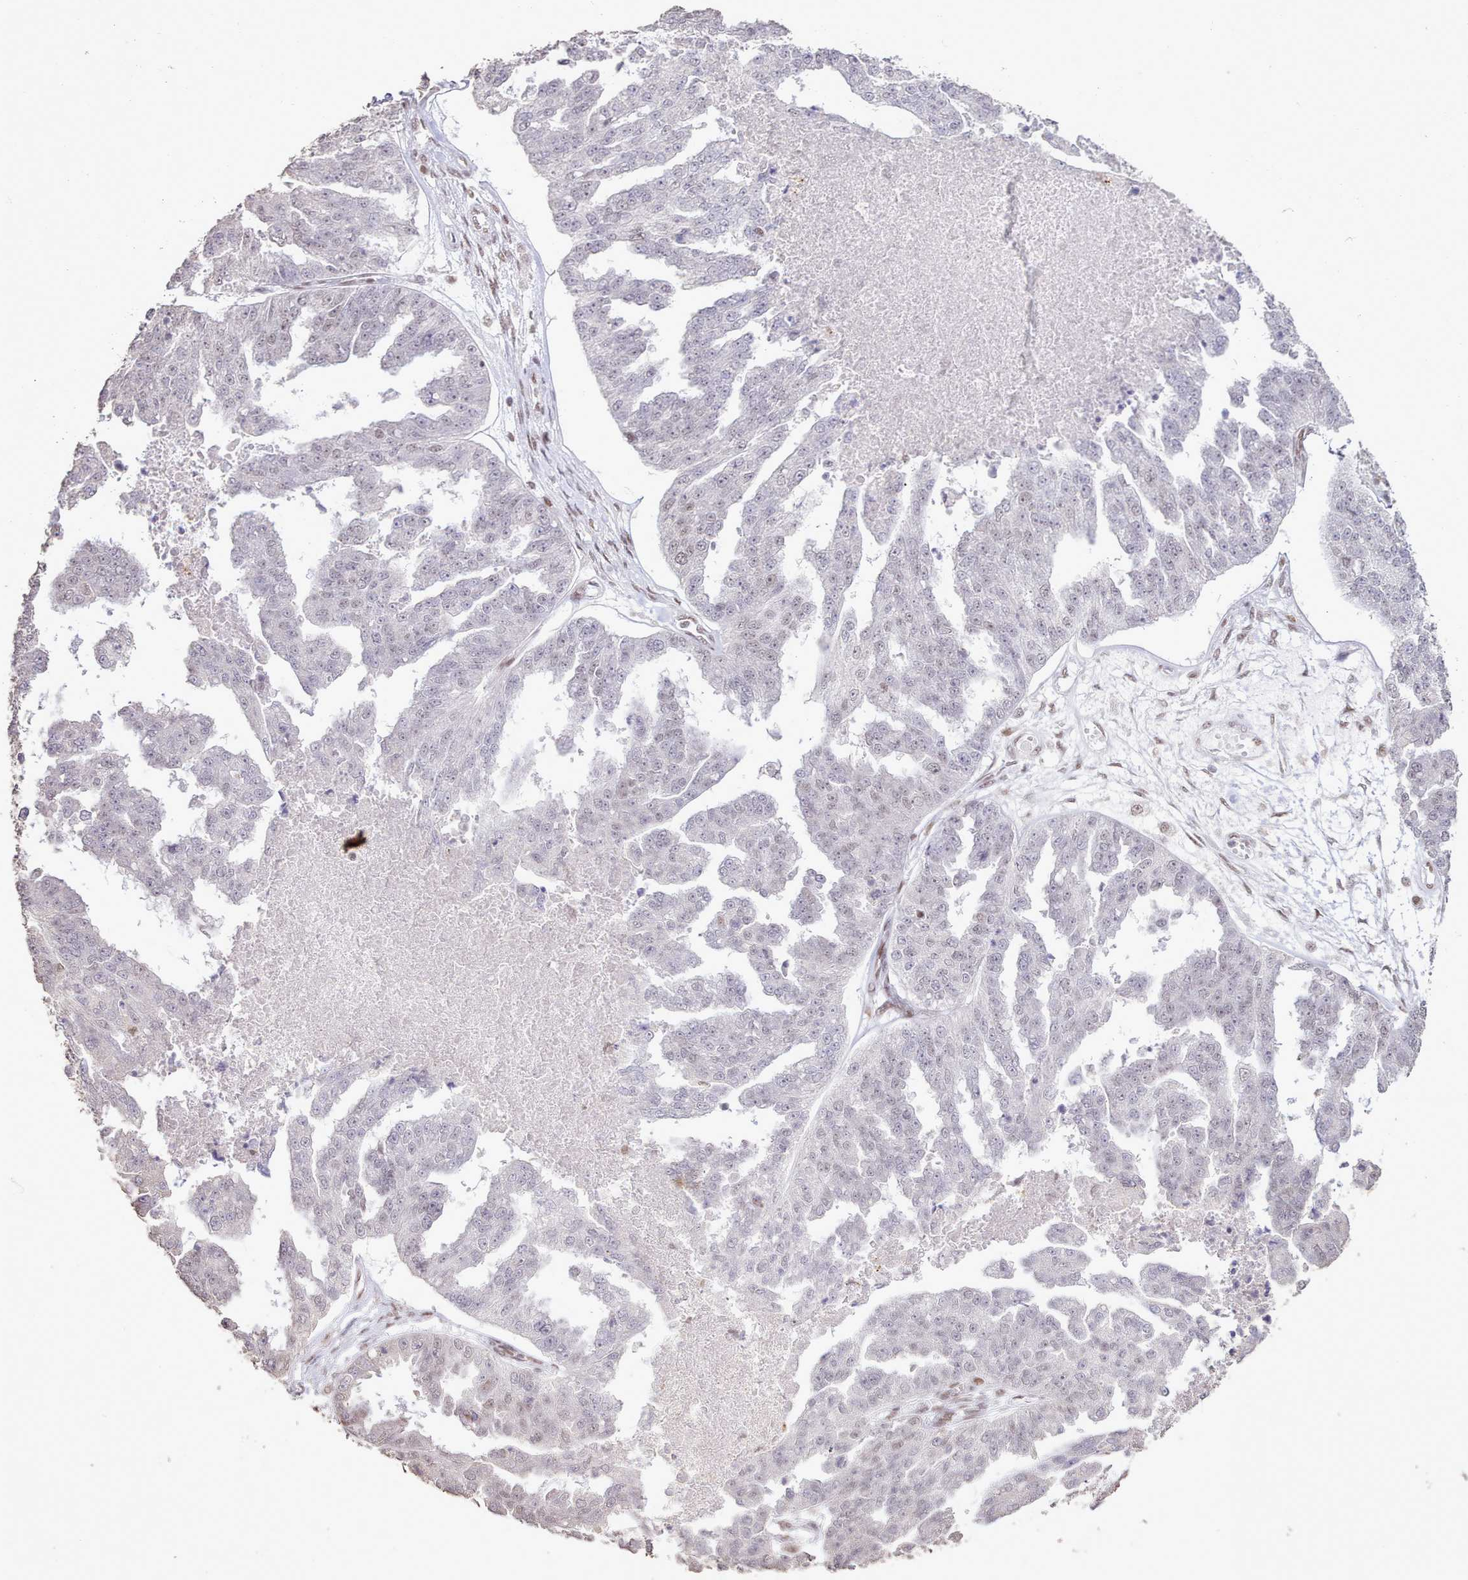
{"staining": {"intensity": "weak", "quantity": "25%-75%", "location": "nuclear"}, "tissue": "ovarian cancer", "cell_type": "Tumor cells", "image_type": "cancer", "snomed": [{"axis": "morphology", "description": "Cystadenocarcinoma, serous, NOS"}, {"axis": "topography", "description": "Ovary"}], "caption": "Serous cystadenocarcinoma (ovarian) stained with a brown dye shows weak nuclear positive positivity in approximately 25%-75% of tumor cells.", "gene": "TAF15", "patient": {"sex": "female", "age": 58}}